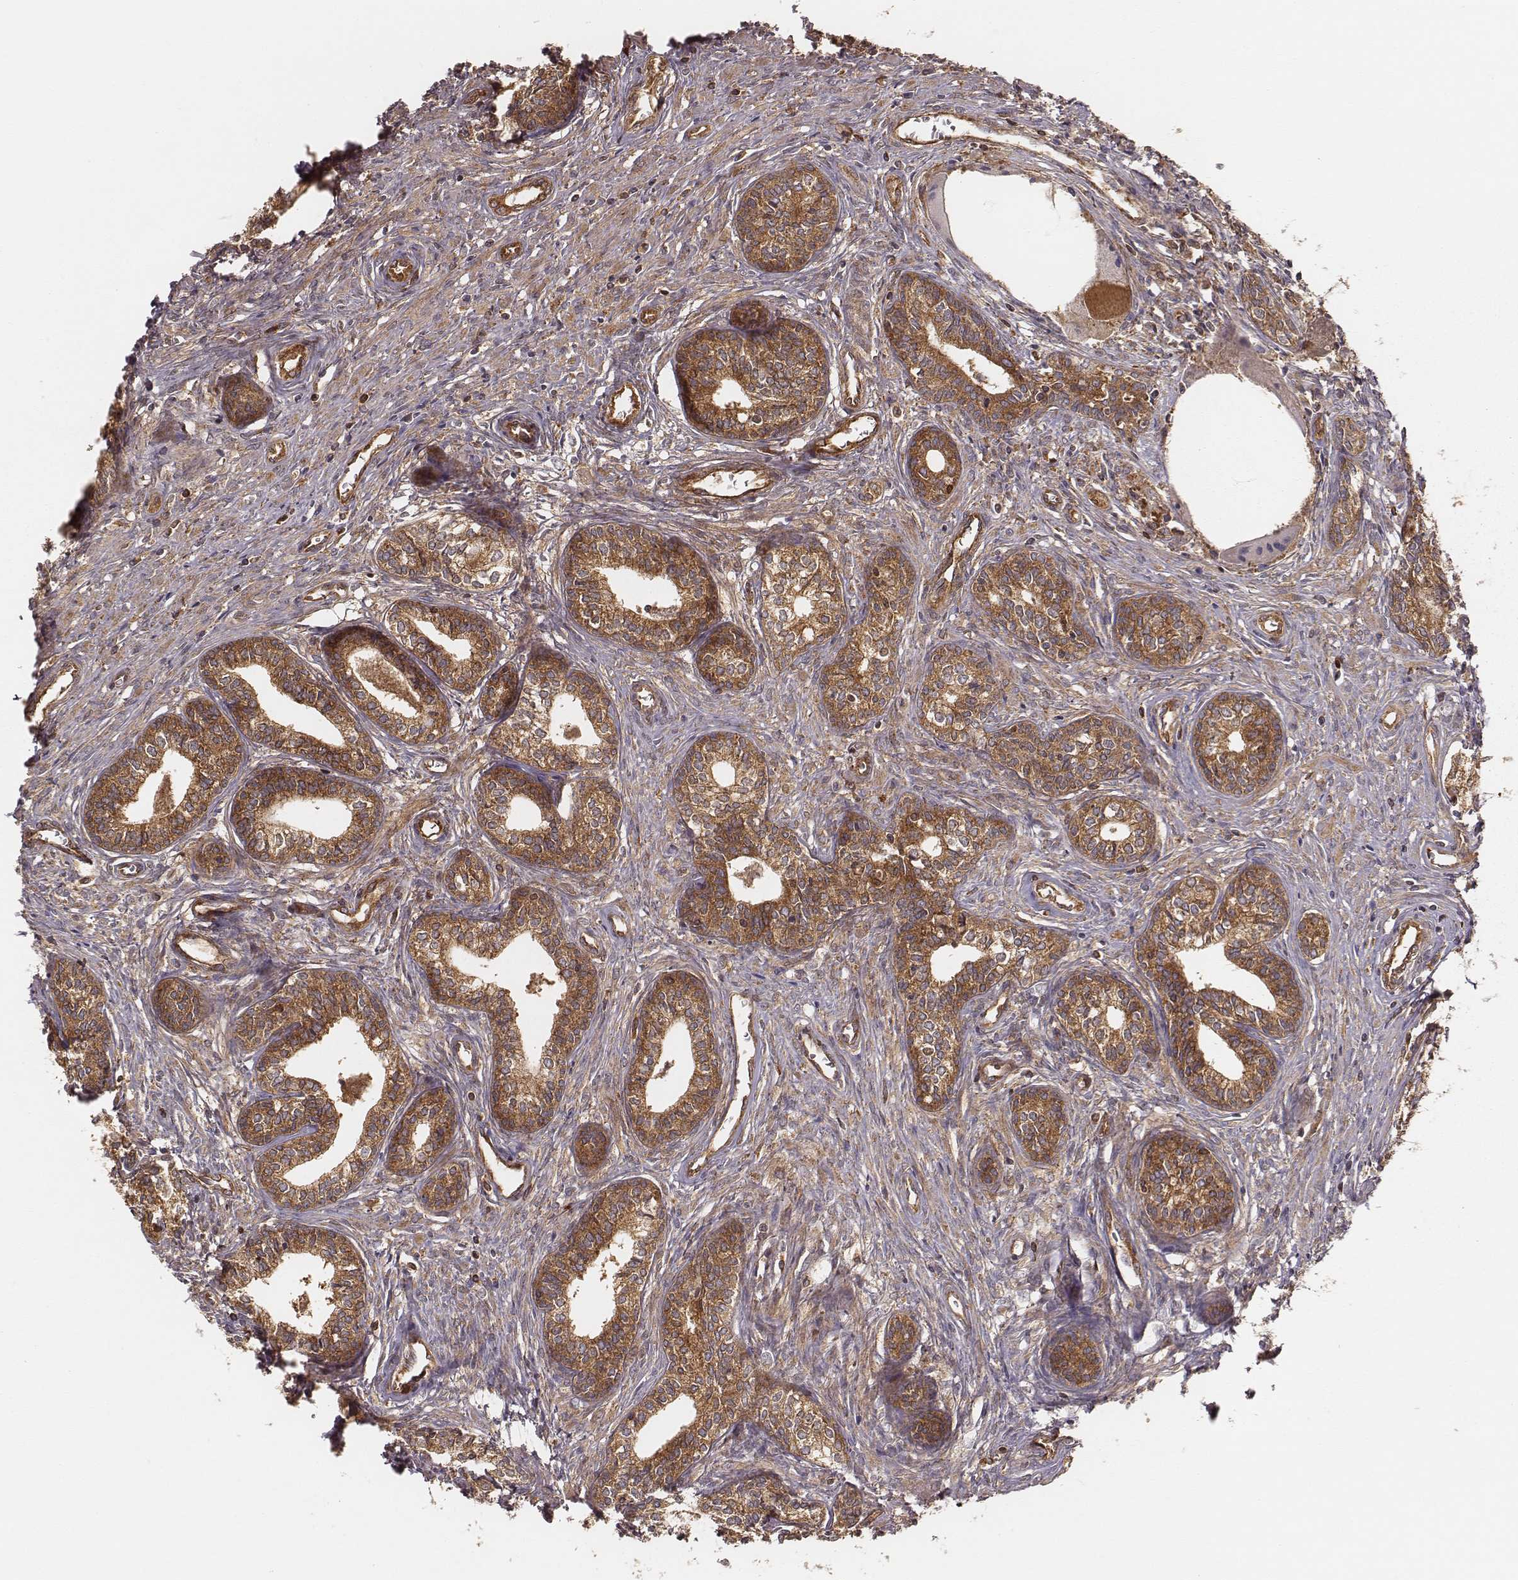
{"staining": {"intensity": "strong", "quantity": ">75%", "location": "cytoplasmic/membranous"}, "tissue": "prostate", "cell_type": "Glandular cells", "image_type": "normal", "snomed": [{"axis": "morphology", "description": "Normal tissue, NOS"}, {"axis": "topography", "description": "Prostate"}], "caption": "Glandular cells demonstrate strong cytoplasmic/membranous expression in approximately >75% of cells in unremarkable prostate.", "gene": "CARS1", "patient": {"sex": "male", "age": 60}}